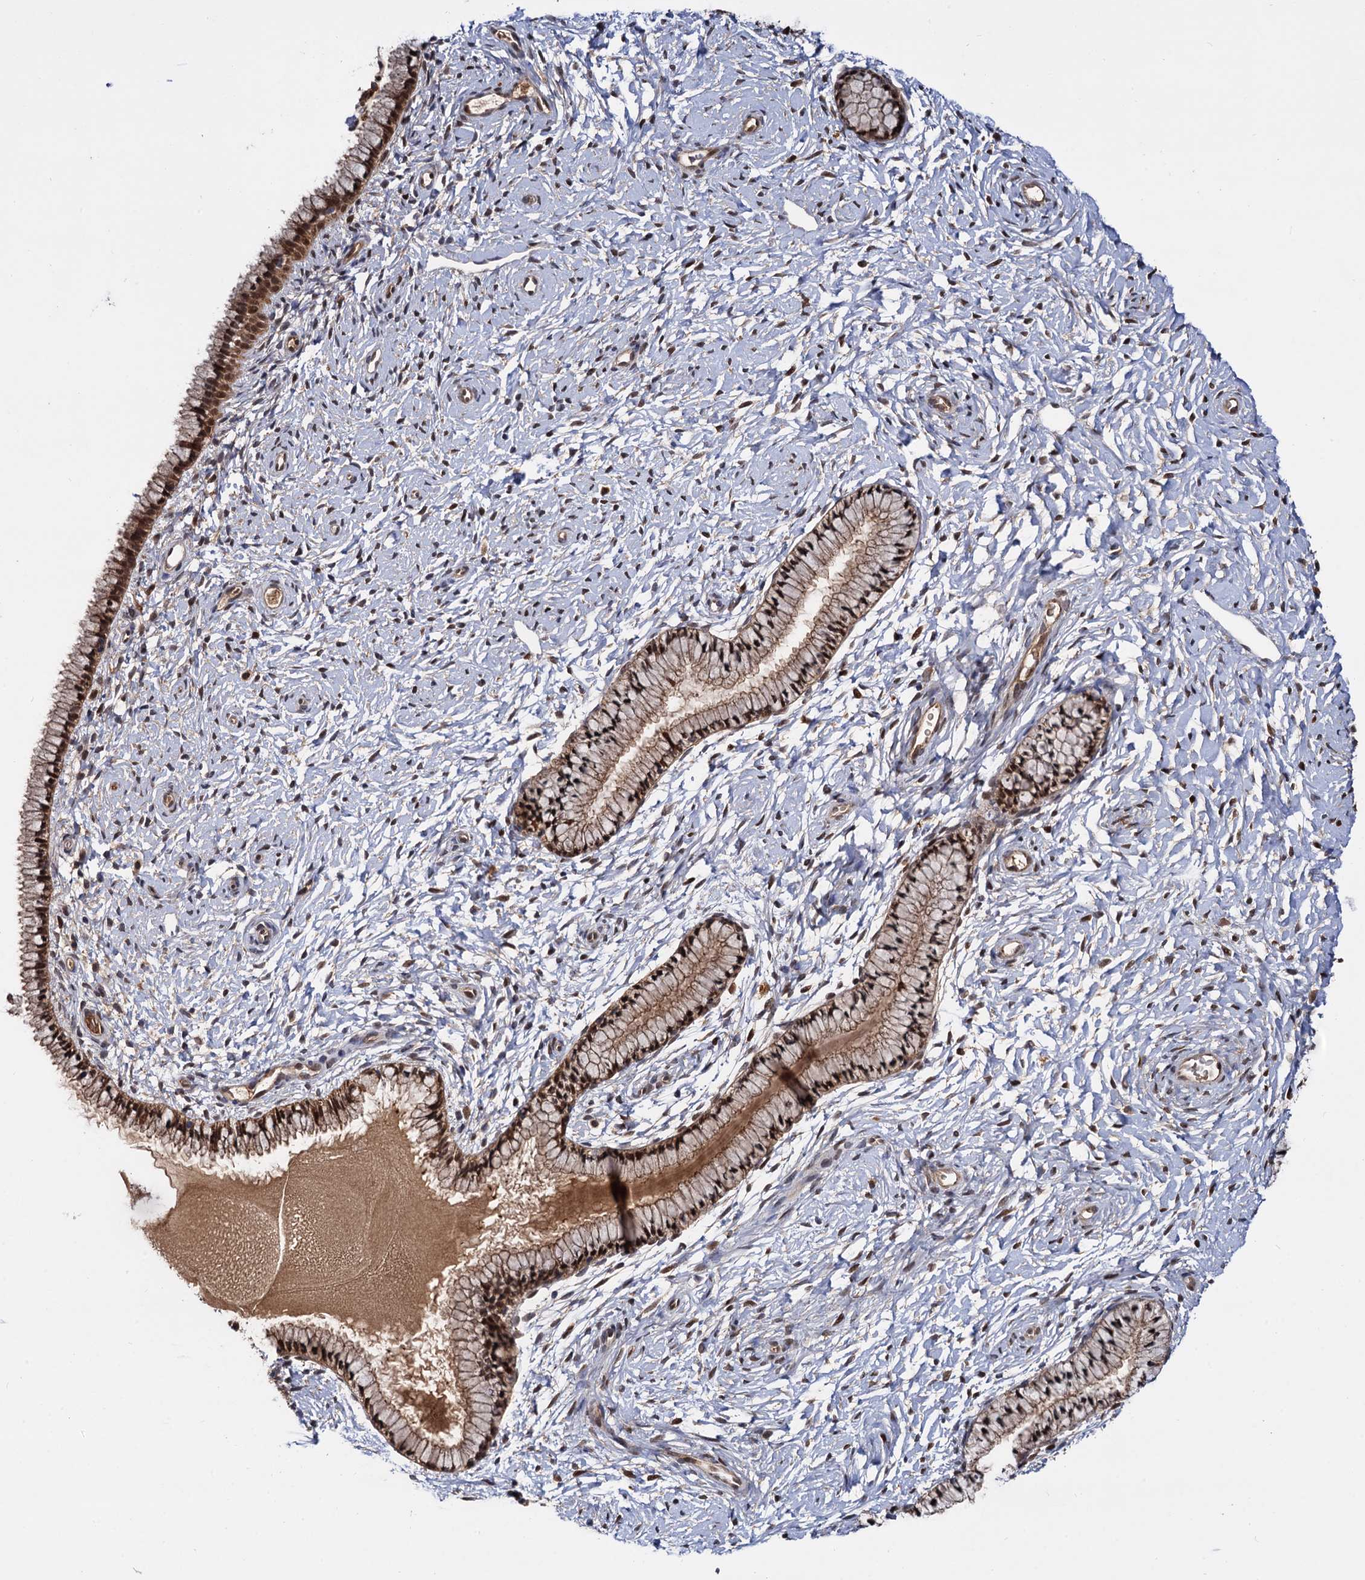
{"staining": {"intensity": "moderate", "quantity": ">75%", "location": "cytoplasmic/membranous,nuclear"}, "tissue": "cervix", "cell_type": "Glandular cells", "image_type": "normal", "snomed": [{"axis": "morphology", "description": "Normal tissue, NOS"}, {"axis": "topography", "description": "Cervix"}], "caption": "Normal cervix reveals moderate cytoplasmic/membranous,nuclear staining in approximately >75% of glandular cells, visualized by immunohistochemistry. (Stains: DAB in brown, nuclei in blue, Microscopy: brightfield microscopy at high magnification).", "gene": "SELENOP", "patient": {"sex": "female", "age": 33}}